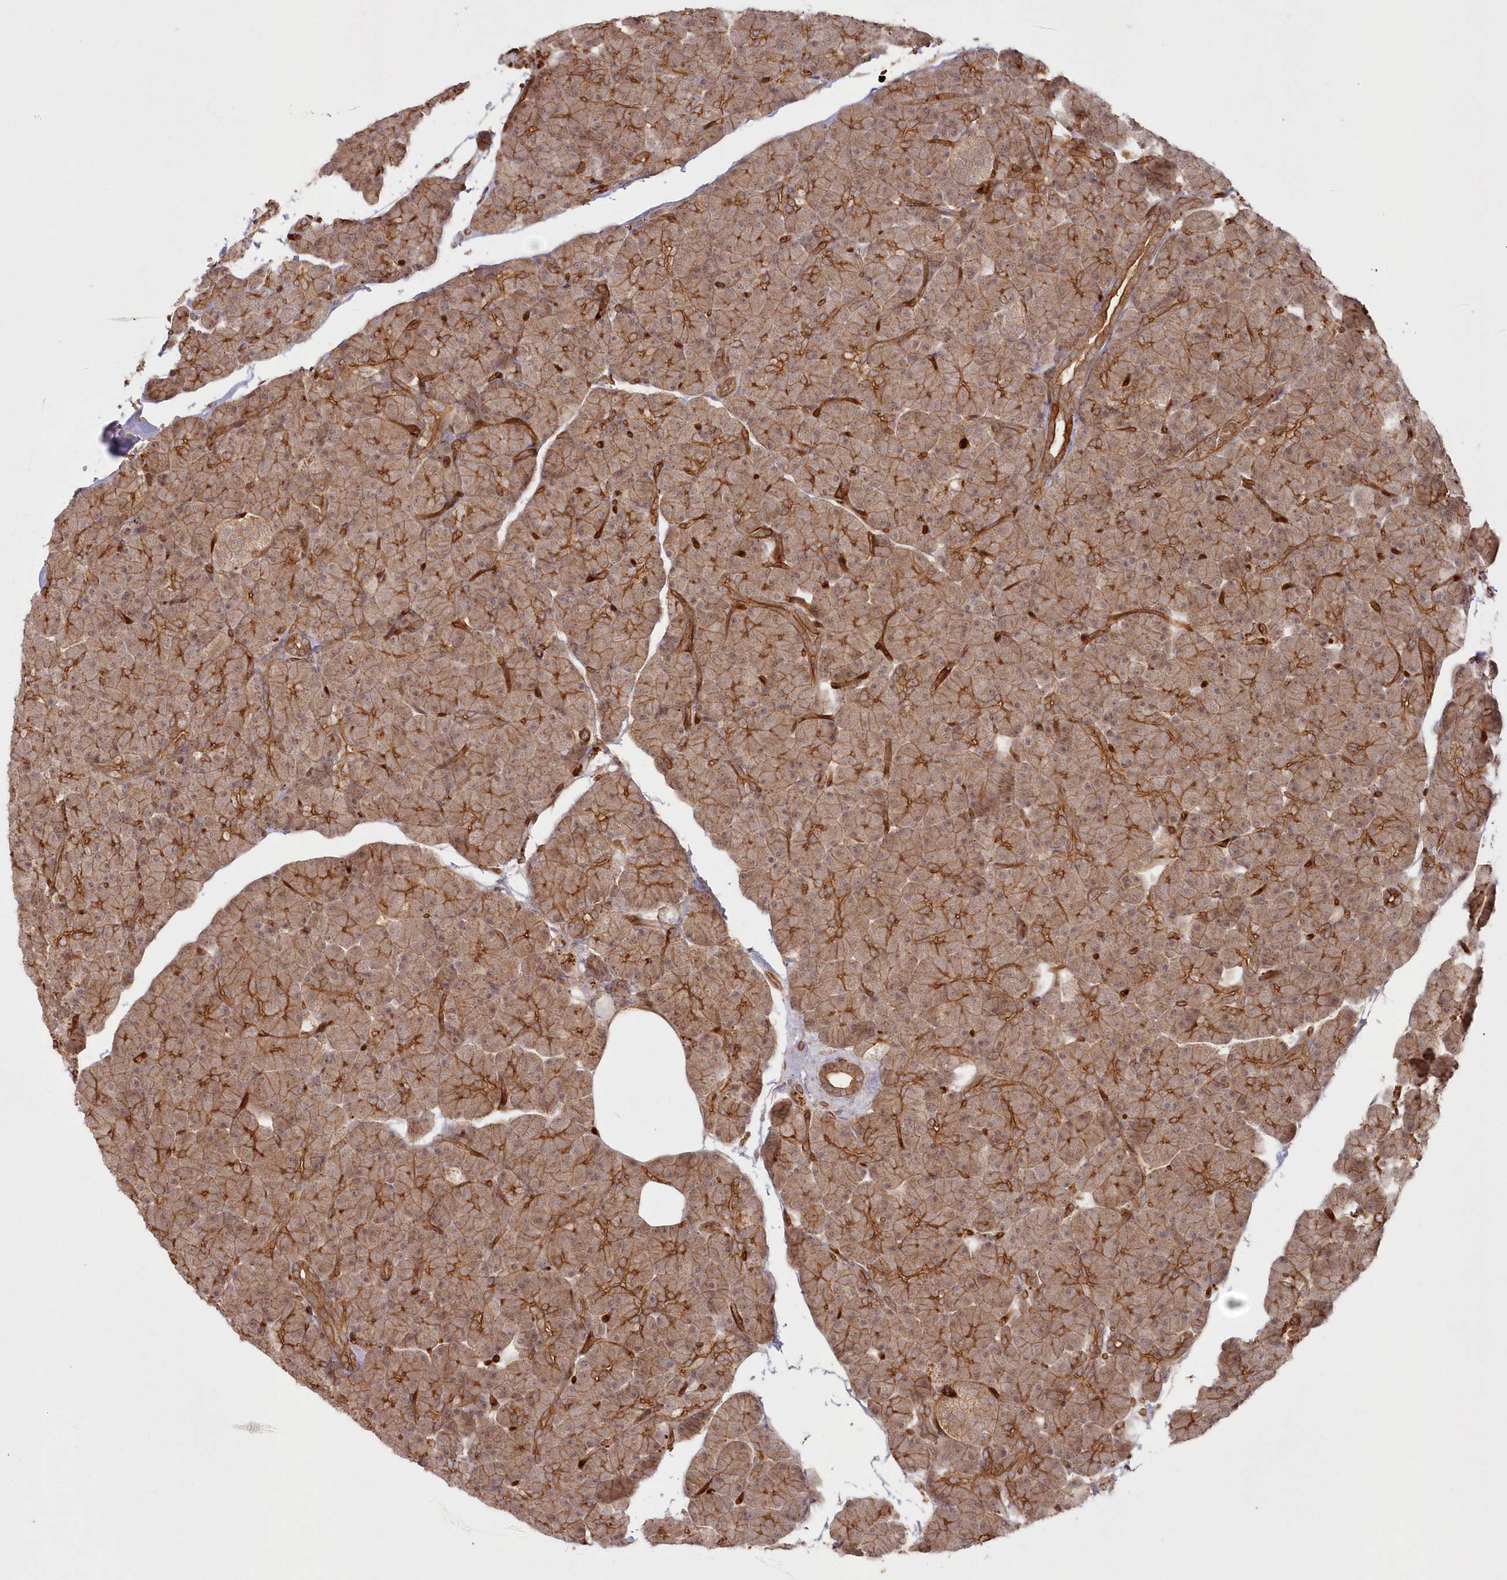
{"staining": {"intensity": "moderate", "quantity": ">75%", "location": "cytoplasmic/membranous"}, "tissue": "pancreas", "cell_type": "Exocrine glandular cells", "image_type": "normal", "snomed": [{"axis": "morphology", "description": "Normal tissue, NOS"}, {"axis": "topography", "description": "Pancreas"}], "caption": "Immunohistochemistry histopathology image of benign pancreas stained for a protein (brown), which shows medium levels of moderate cytoplasmic/membranous expression in approximately >75% of exocrine glandular cells.", "gene": "RGCC", "patient": {"sex": "female", "age": 43}}